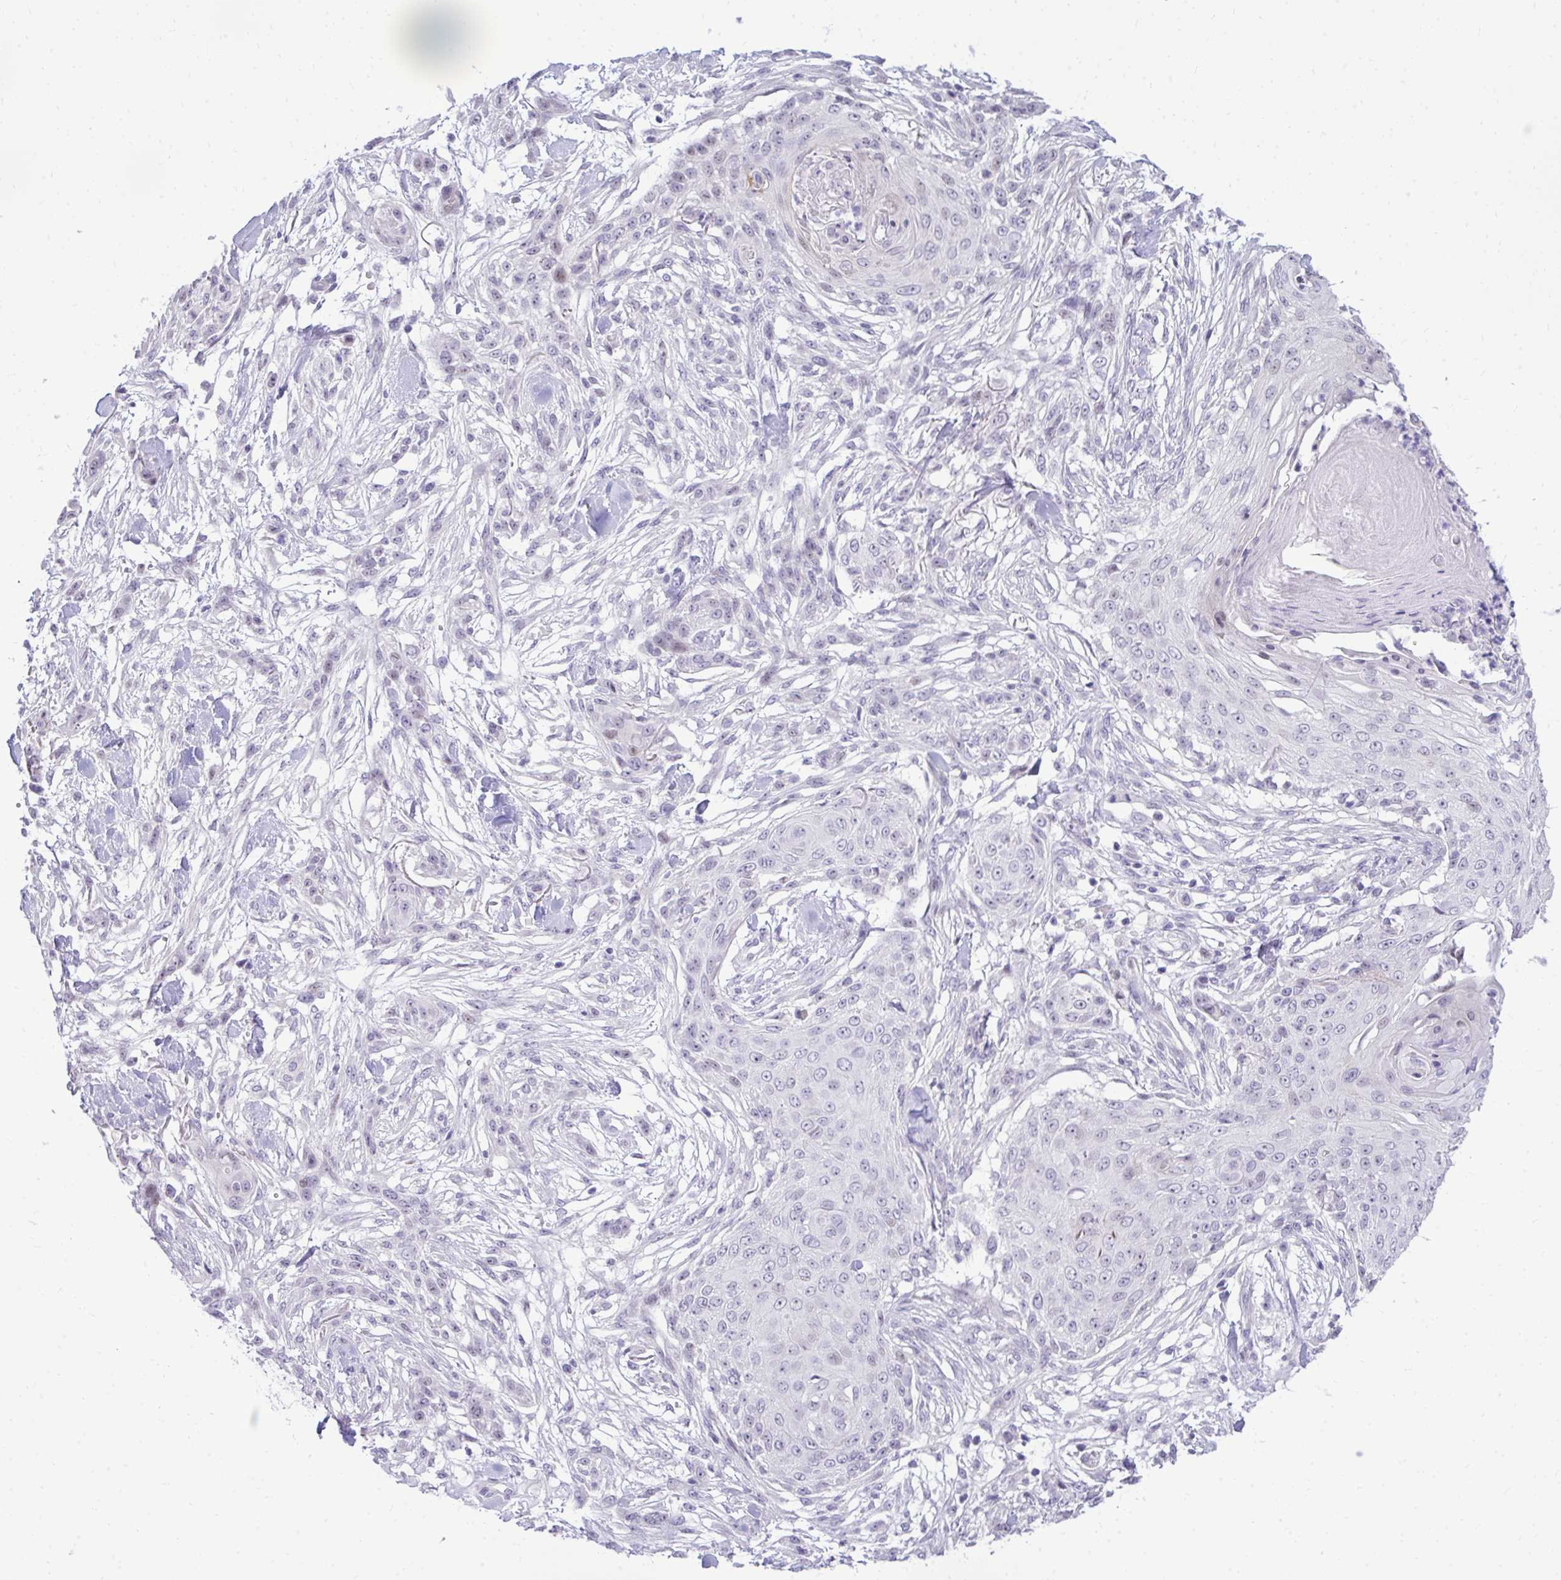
{"staining": {"intensity": "negative", "quantity": "none", "location": "none"}, "tissue": "skin cancer", "cell_type": "Tumor cells", "image_type": "cancer", "snomed": [{"axis": "morphology", "description": "Squamous cell carcinoma, NOS"}, {"axis": "topography", "description": "Skin"}], "caption": "Histopathology image shows no significant protein staining in tumor cells of skin cancer (squamous cell carcinoma).", "gene": "EID3", "patient": {"sex": "female", "age": 59}}